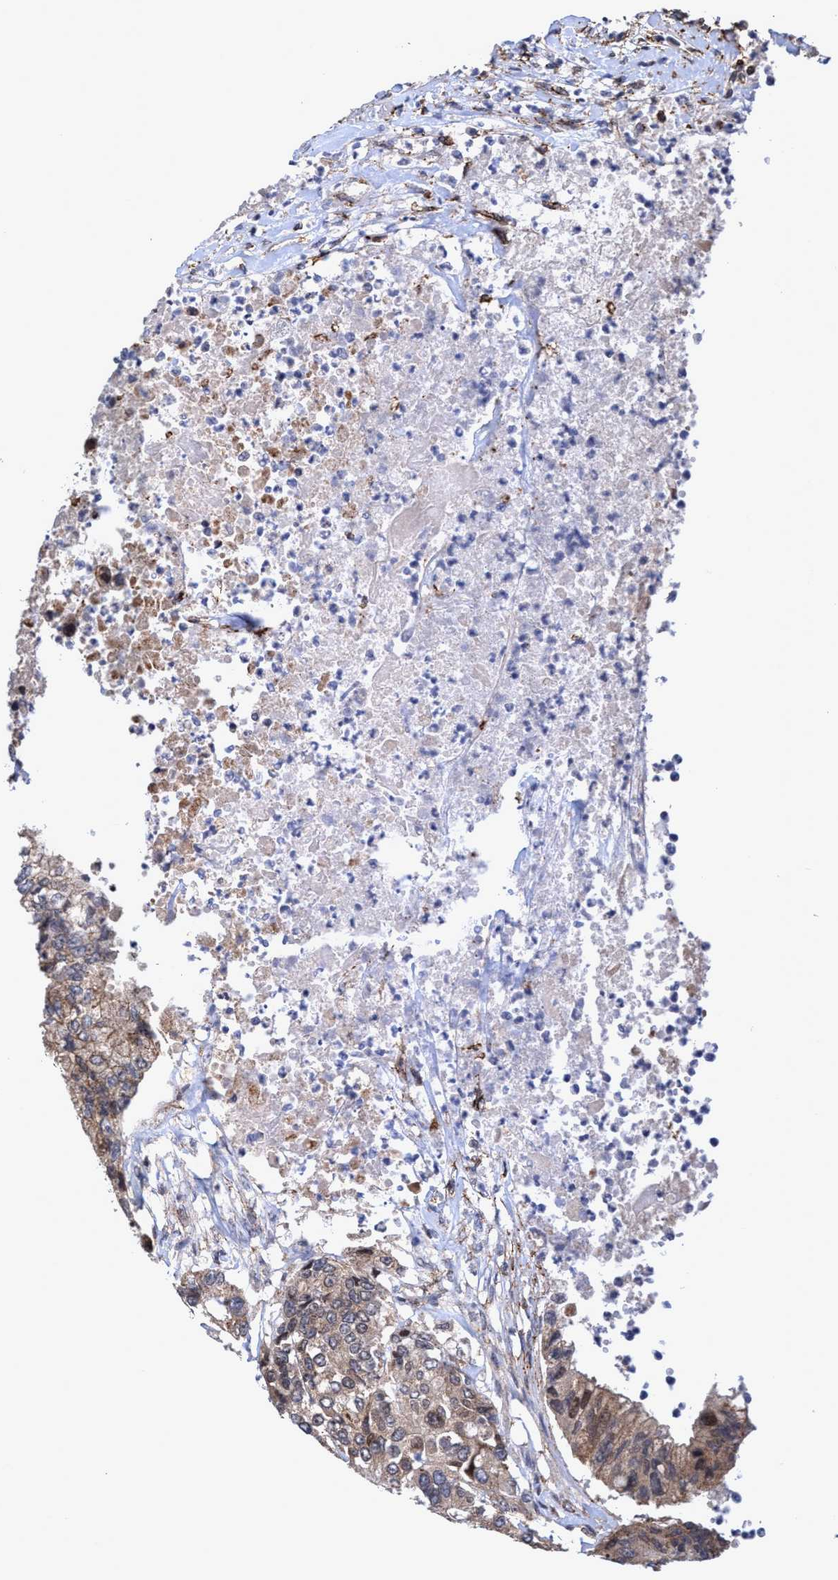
{"staining": {"intensity": "weak", "quantity": ">75%", "location": "cytoplasmic/membranous"}, "tissue": "colorectal cancer", "cell_type": "Tumor cells", "image_type": "cancer", "snomed": [{"axis": "morphology", "description": "Adenocarcinoma, NOS"}, {"axis": "topography", "description": "Colon"}], "caption": "Immunohistochemical staining of colorectal cancer (adenocarcinoma) shows low levels of weak cytoplasmic/membranous expression in about >75% of tumor cells.", "gene": "ZNF750", "patient": {"sex": "female", "age": 77}}